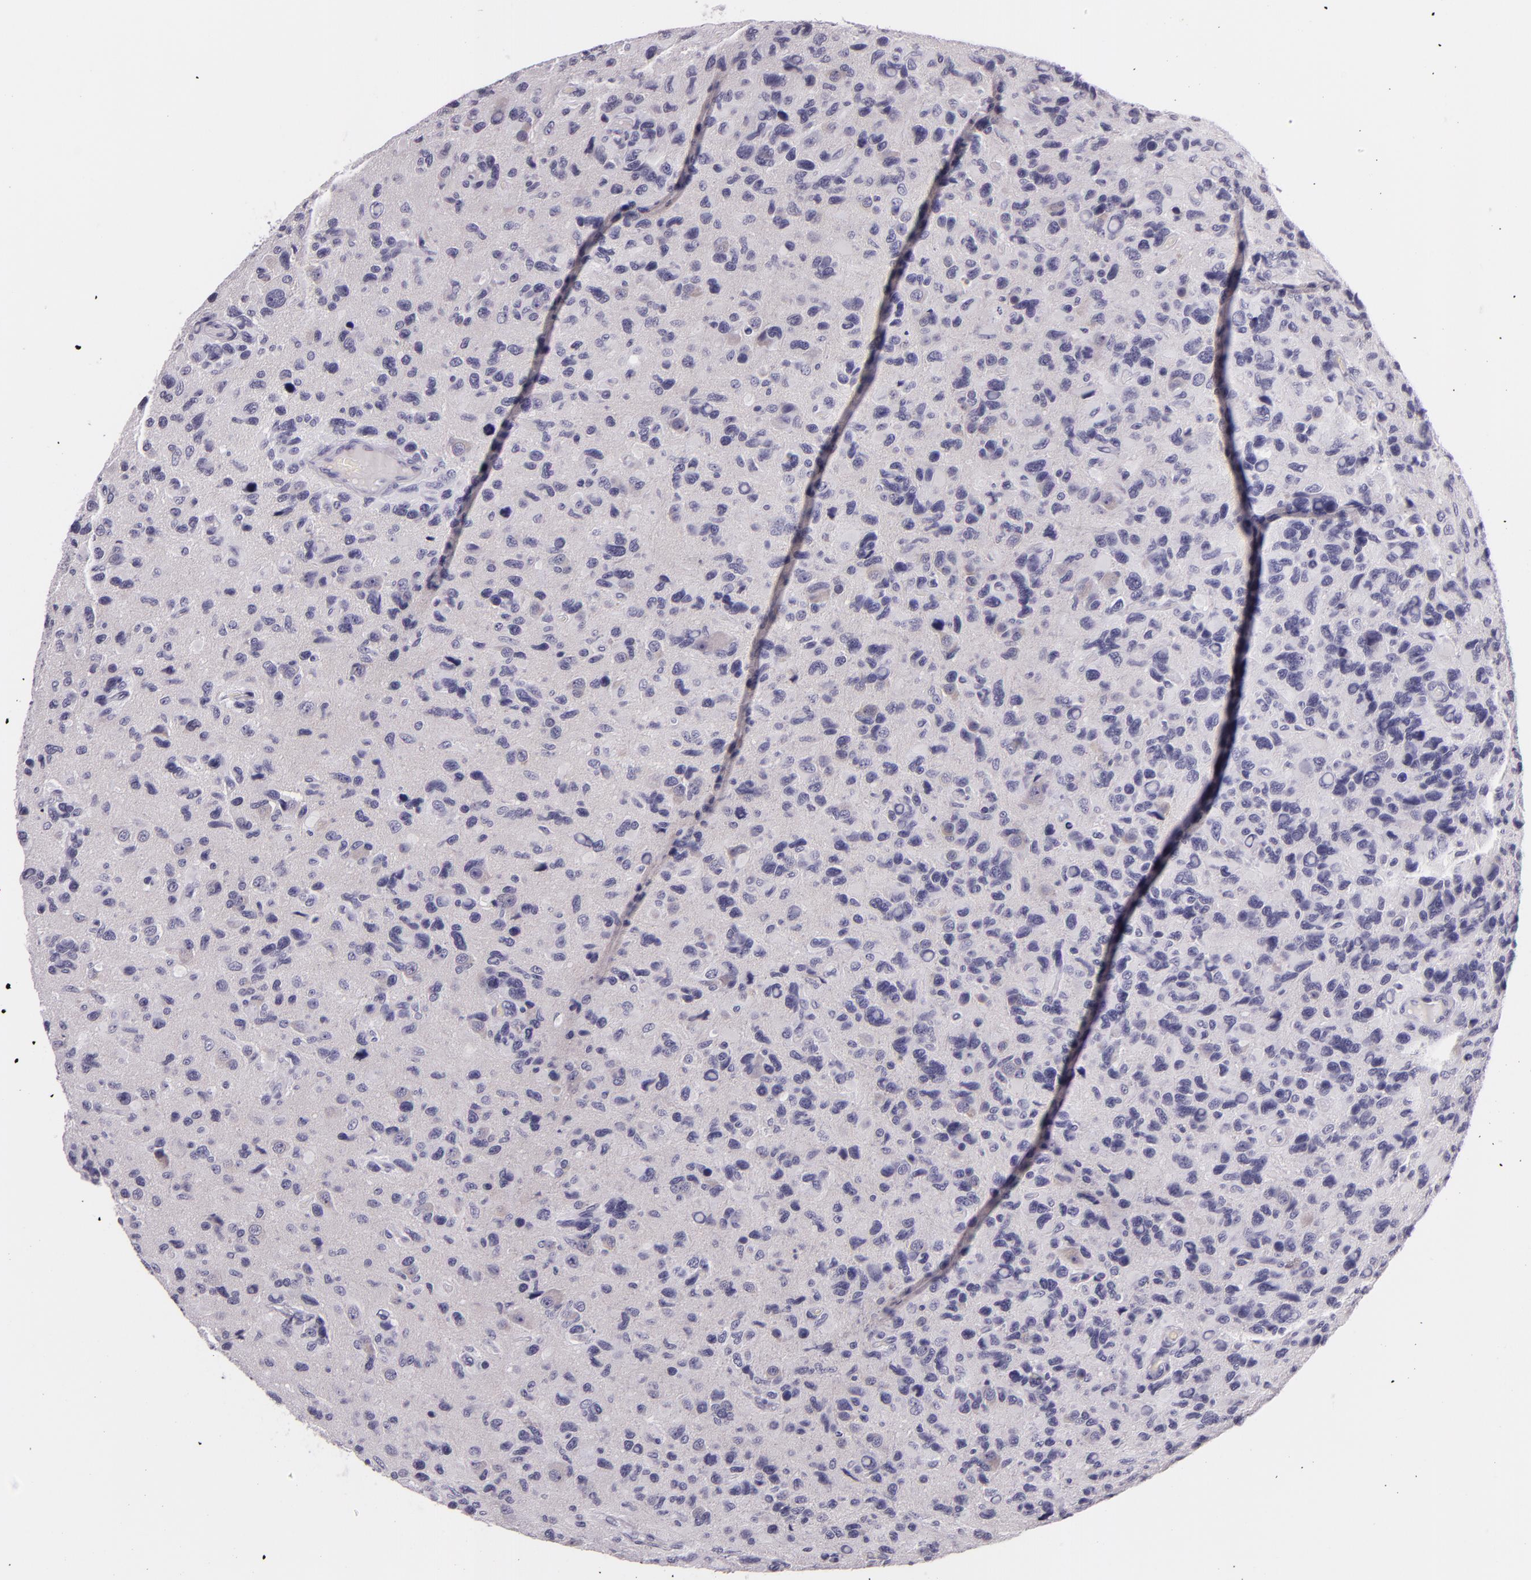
{"staining": {"intensity": "negative", "quantity": "none", "location": "none"}, "tissue": "glioma", "cell_type": "Tumor cells", "image_type": "cancer", "snomed": [{"axis": "morphology", "description": "Glioma, malignant, High grade"}, {"axis": "topography", "description": "Brain"}], "caption": "Histopathology image shows no significant protein expression in tumor cells of glioma.", "gene": "DLG4", "patient": {"sex": "male", "age": 77}}